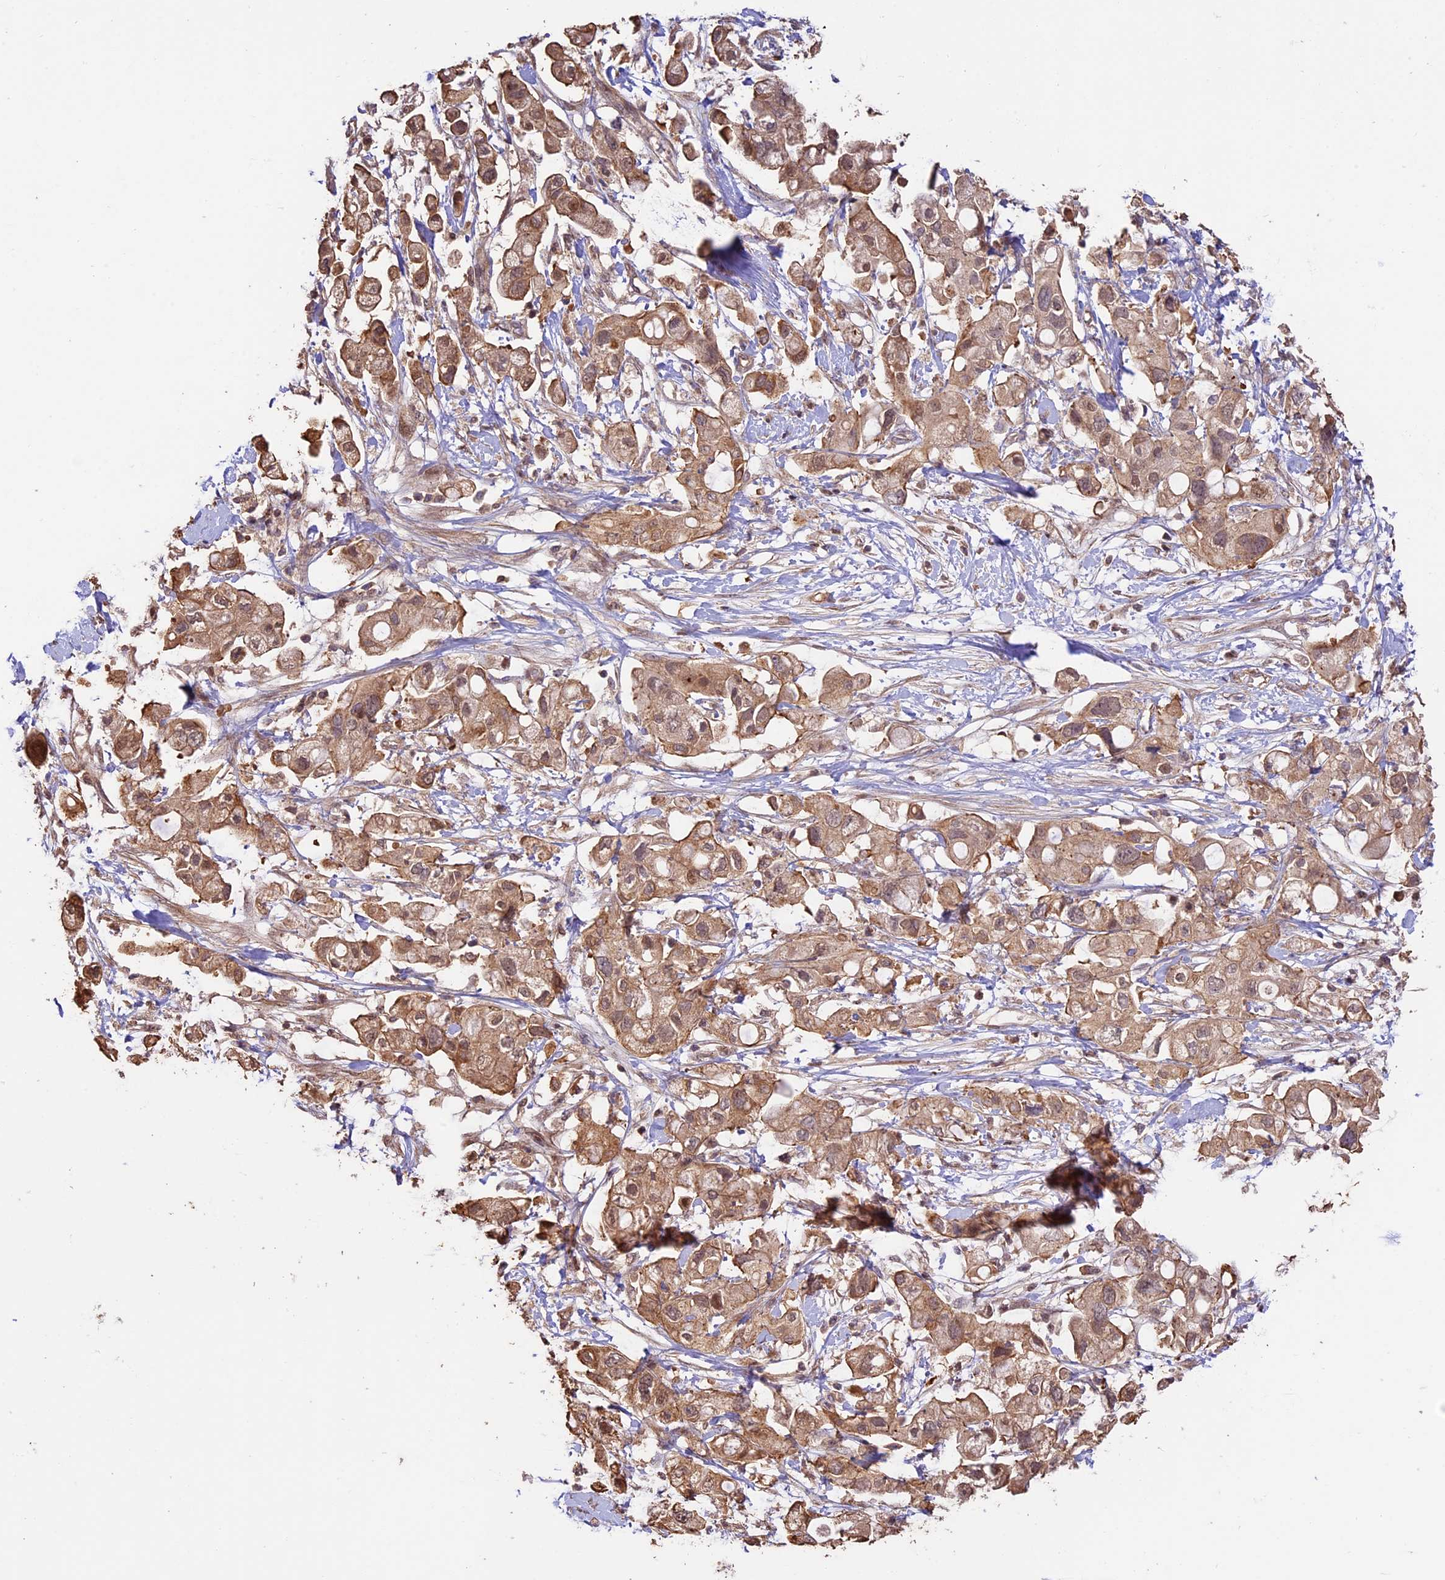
{"staining": {"intensity": "moderate", "quantity": ">75%", "location": "cytoplasmic/membranous"}, "tissue": "pancreatic cancer", "cell_type": "Tumor cells", "image_type": "cancer", "snomed": [{"axis": "morphology", "description": "Adenocarcinoma, NOS"}, {"axis": "topography", "description": "Pancreas"}], "caption": "IHC histopathology image of human pancreatic adenocarcinoma stained for a protein (brown), which shows medium levels of moderate cytoplasmic/membranous positivity in about >75% of tumor cells.", "gene": "BCAS4", "patient": {"sex": "female", "age": 56}}